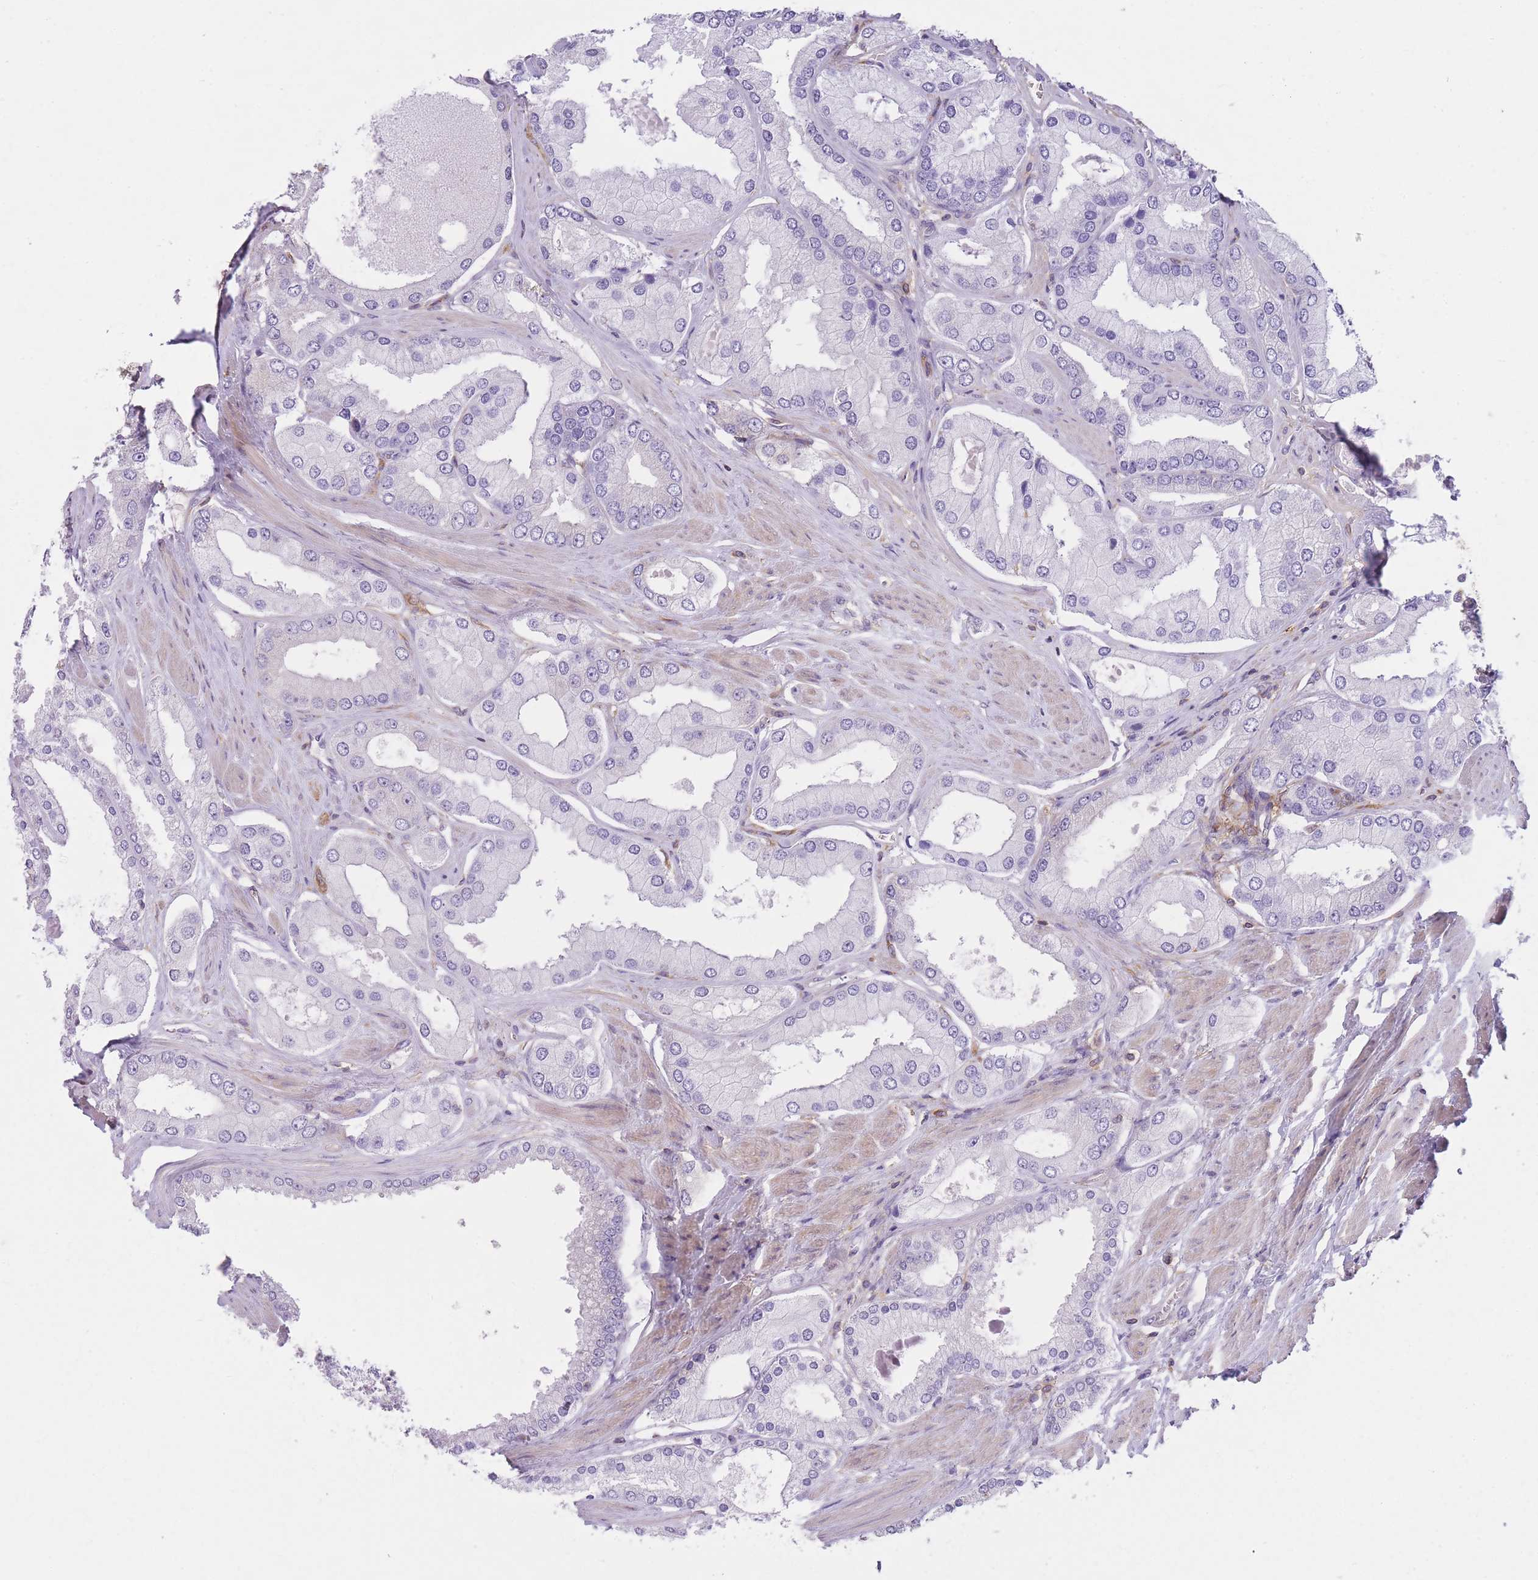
{"staining": {"intensity": "negative", "quantity": "none", "location": "none"}, "tissue": "prostate cancer", "cell_type": "Tumor cells", "image_type": "cancer", "snomed": [{"axis": "morphology", "description": "Adenocarcinoma, Low grade"}, {"axis": "topography", "description": "Prostate"}], "caption": "Prostate low-grade adenocarcinoma stained for a protein using IHC shows no positivity tumor cells.", "gene": "PRKAR1A", "patient": {"sex": "male", "age": 42}}